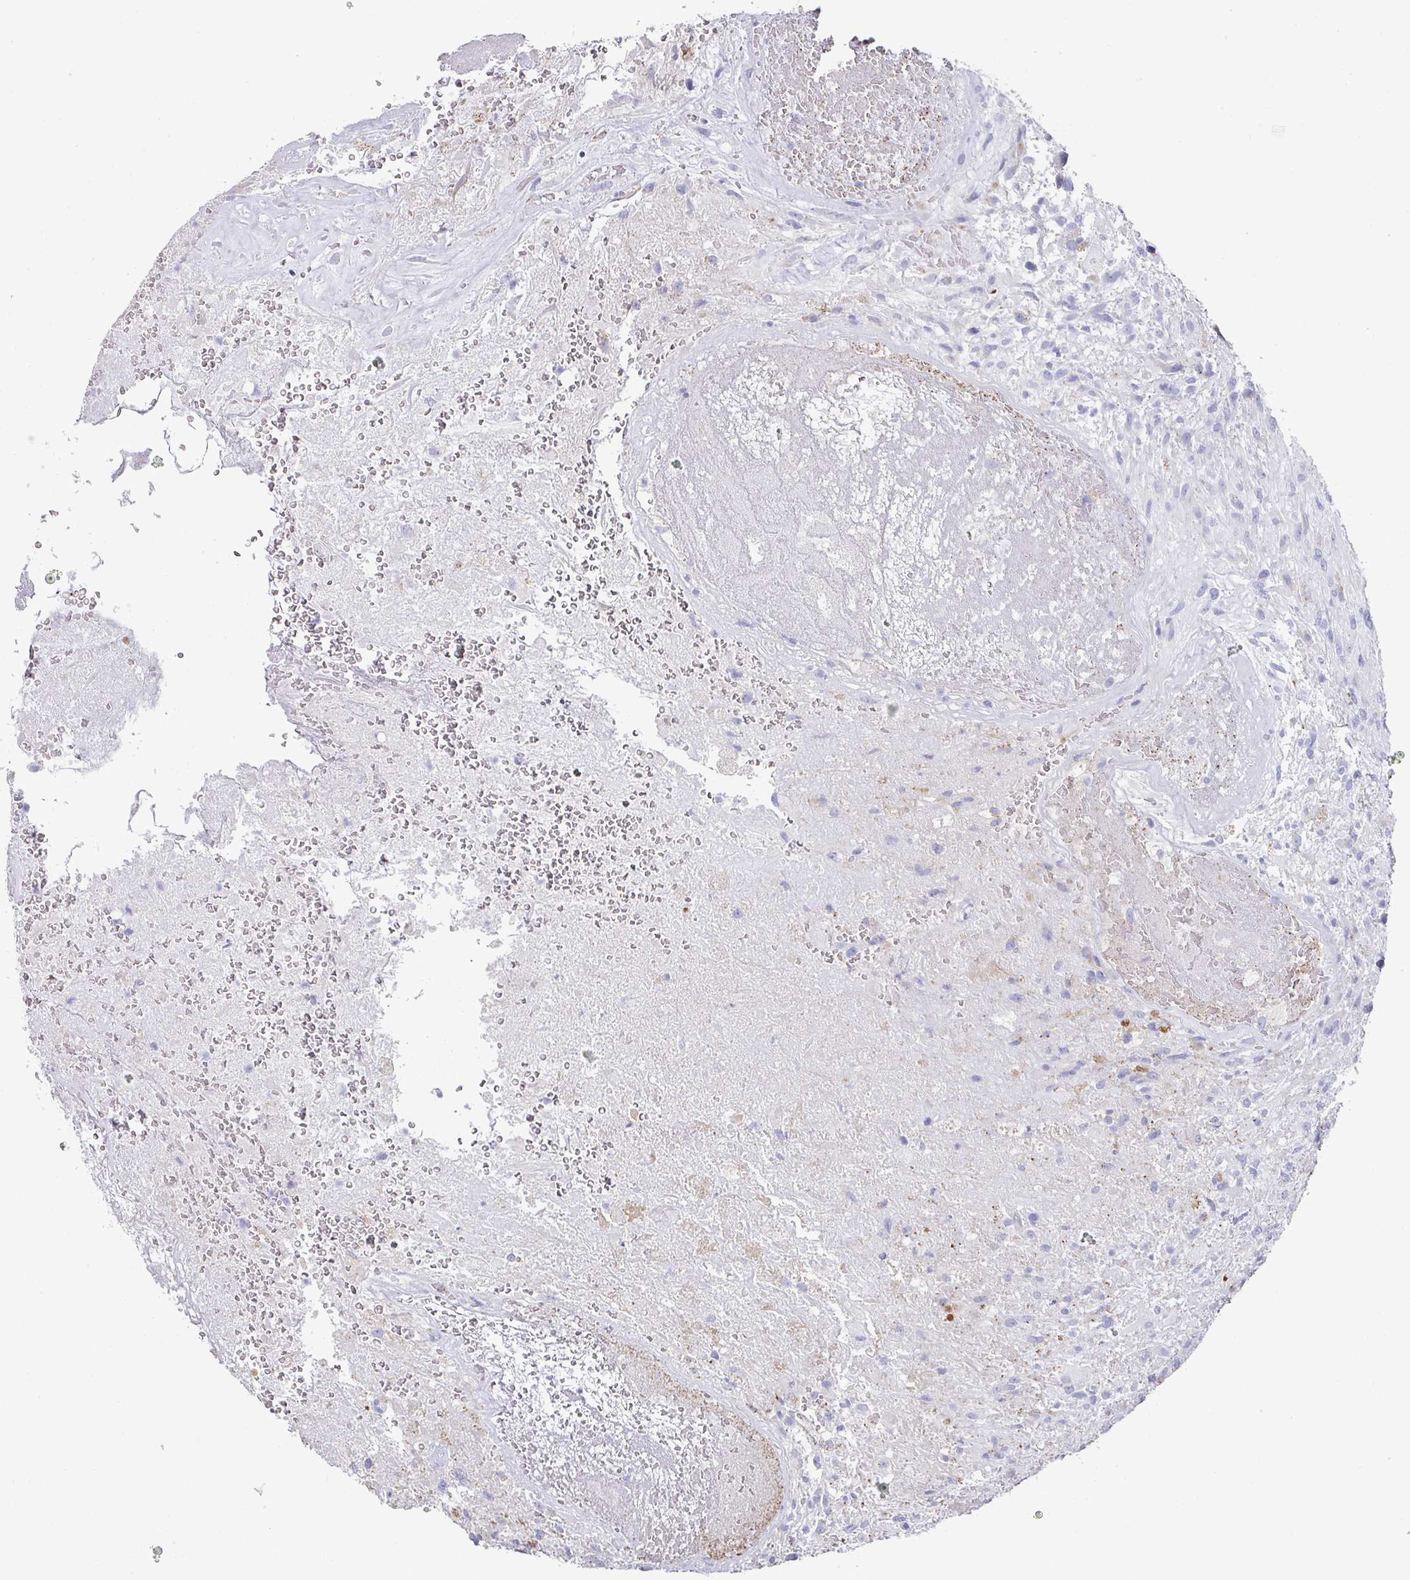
{"staining": {"intensity": "negative", "quantity": "none", "location": "none"}, "tissue": "glioma", "cell_type": "Tumor cells", "image_type": "cancer", "snomed": [{"axis": "morphology", "description": "Glioma, malignant, High grade"}, {"axis": "topography", "description": "Brain"}], "caption": "DAB immunohistochemical staining of malignant glioma (high-grade) demonstrates no significant staining in tumor cells. (DAB IHC with hematoxylin counter stain).", "gene": "CPVL", "patient": {"sex": "male", "age": 56}}